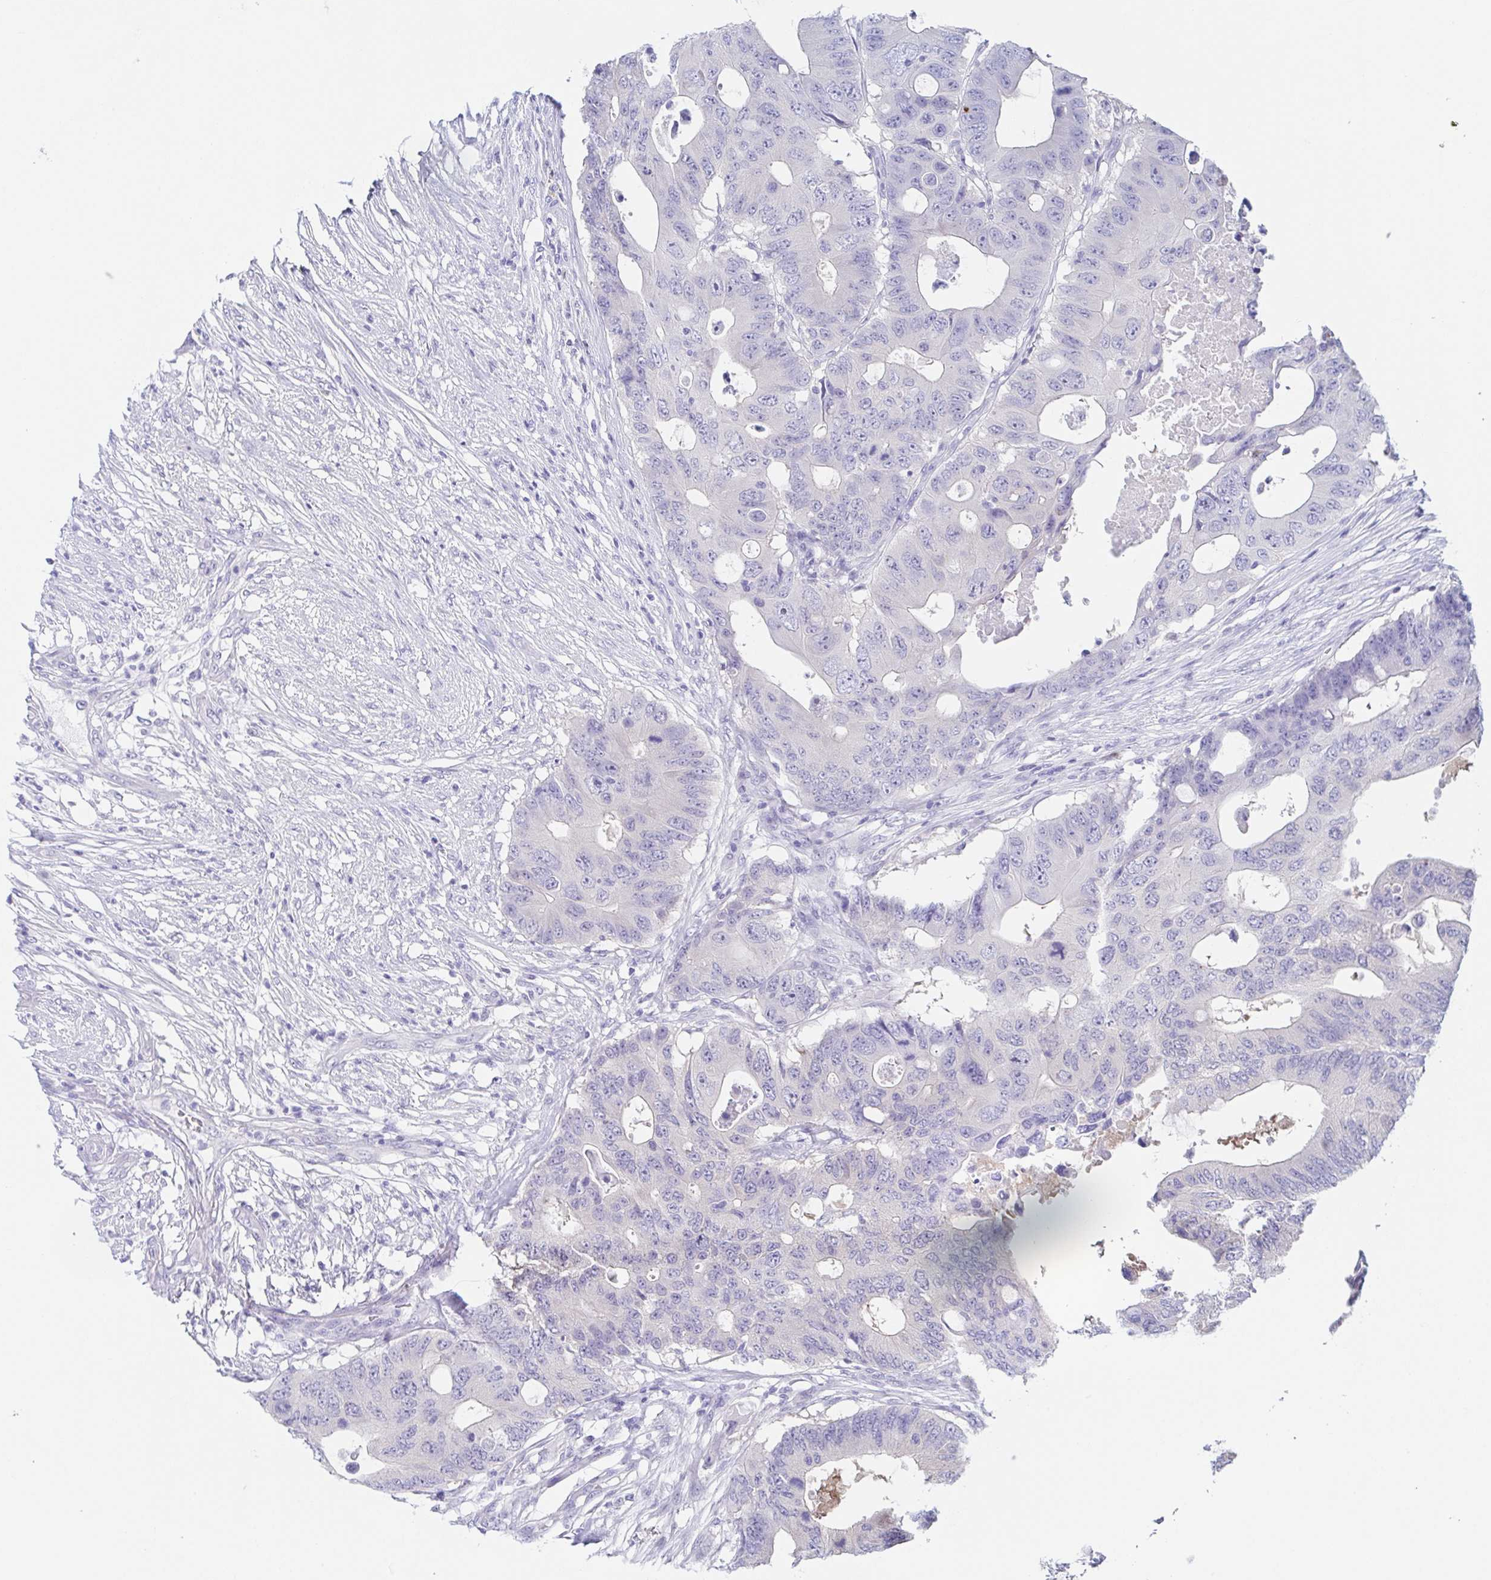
{"staining": {"intensity": "negative", "quantity": "none", "location": "none"}, "tissue": "colorectal cancer", "cell_type": "Tumor cells", "image_type": "cancer", "snomed": [{"axis": "morphology", "description": "Adenocarcinoma, NOS"}, {"axis": "topography", "description": "Colon"}], "caption": "A photomicrograph of colorectal cancer stained for a protein demonstrates no brown staining in tumor cells.", "gene": "HTR2A", "patient": {"sex": "male", "age": 71}}